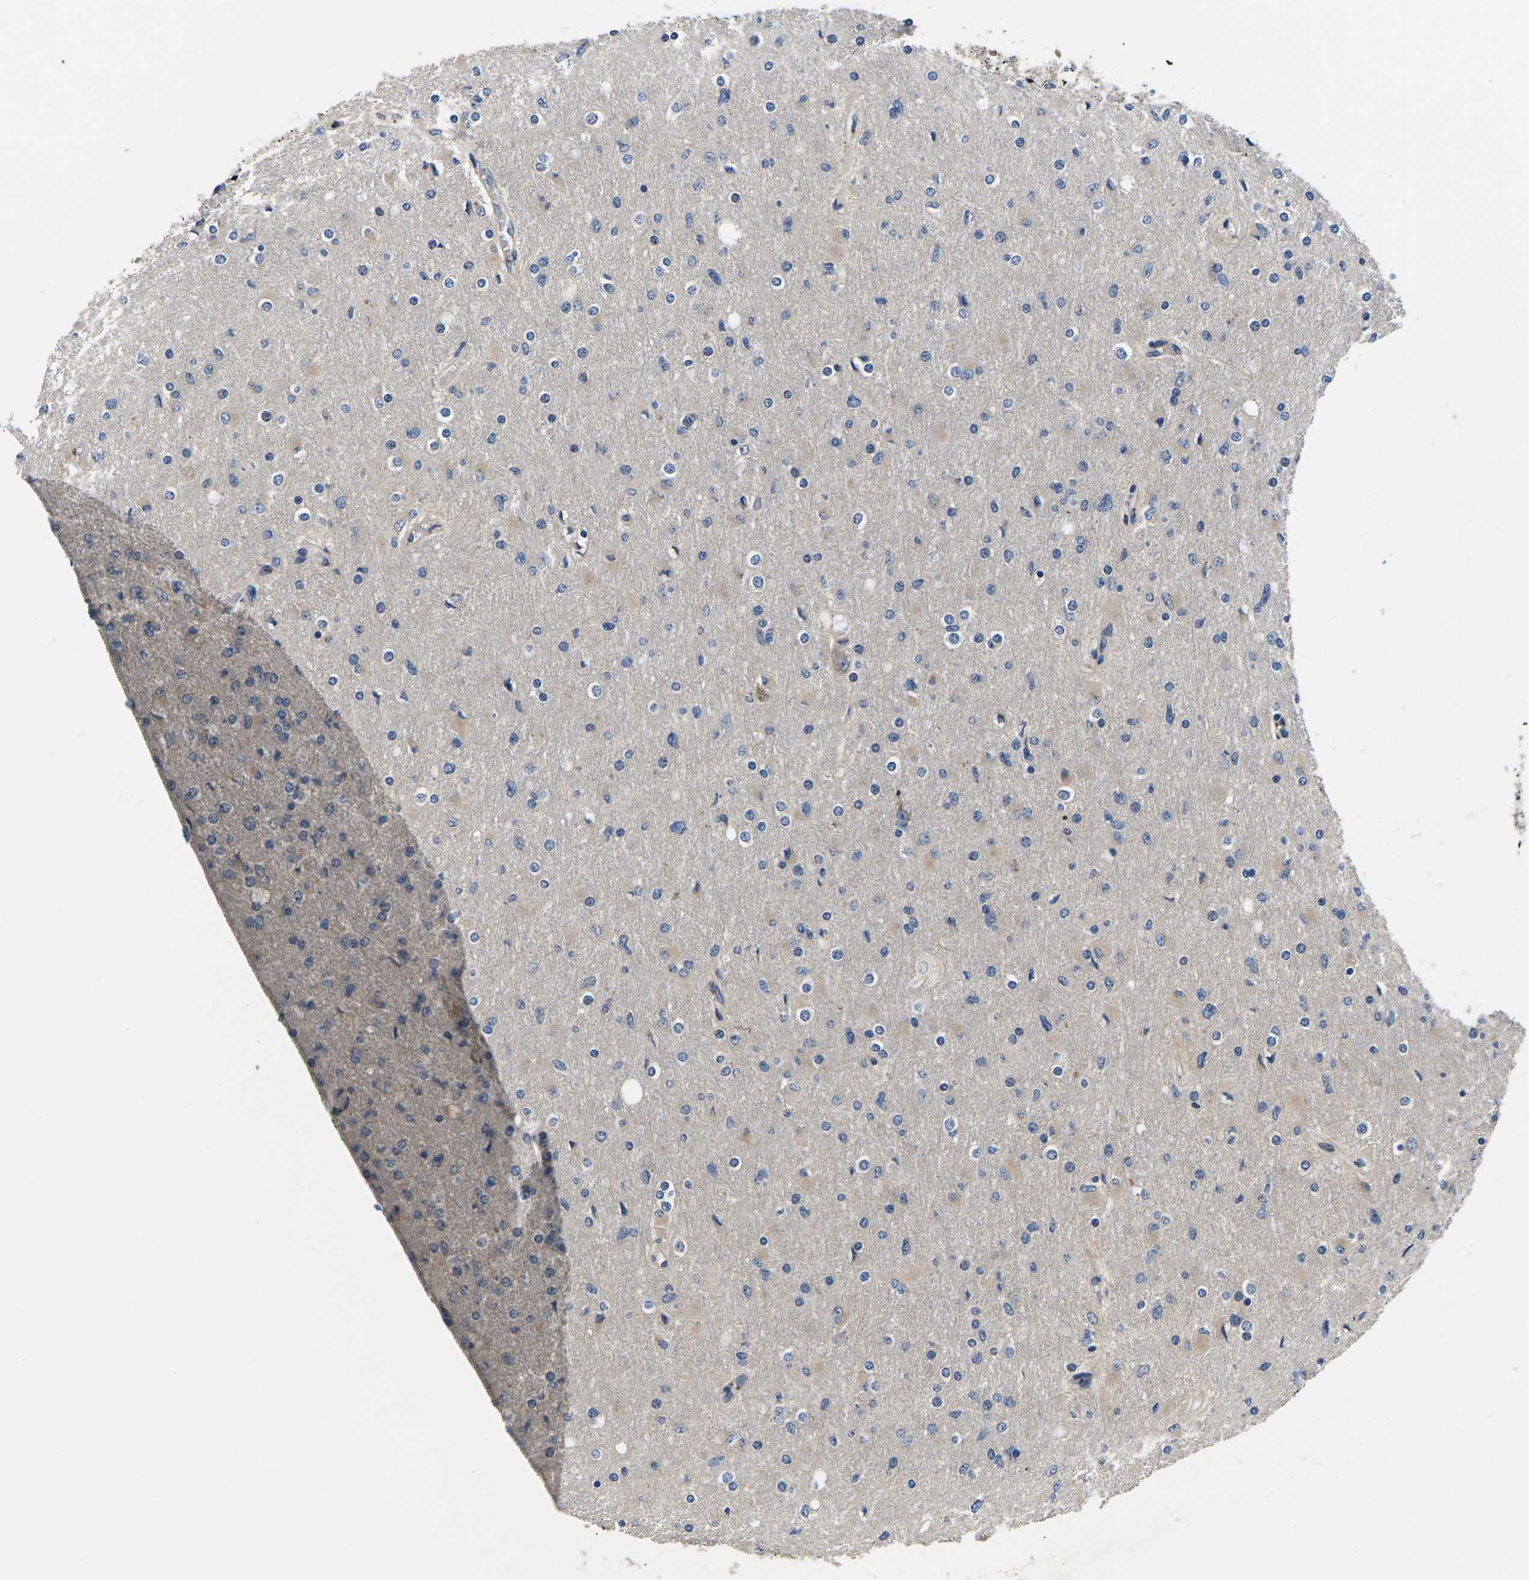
{"staining": {"intensity": "negative", "quantity": "none", "location": "none"}, "tissue": "glioma", "cell_type": "Tumor cells", "image_type": "cancer", "snomed": [{"axis": "morphology", "description": "Glioma, malignant, High grade"}, {"axis": "topography", "description": "Cerebral cortex"}], "caption": "A histopathology image of glioma stained for a protein displays no brown staining in tumor cells.", "gene": "PLCE1", "patient": {"sex": "female", "age": 36}}